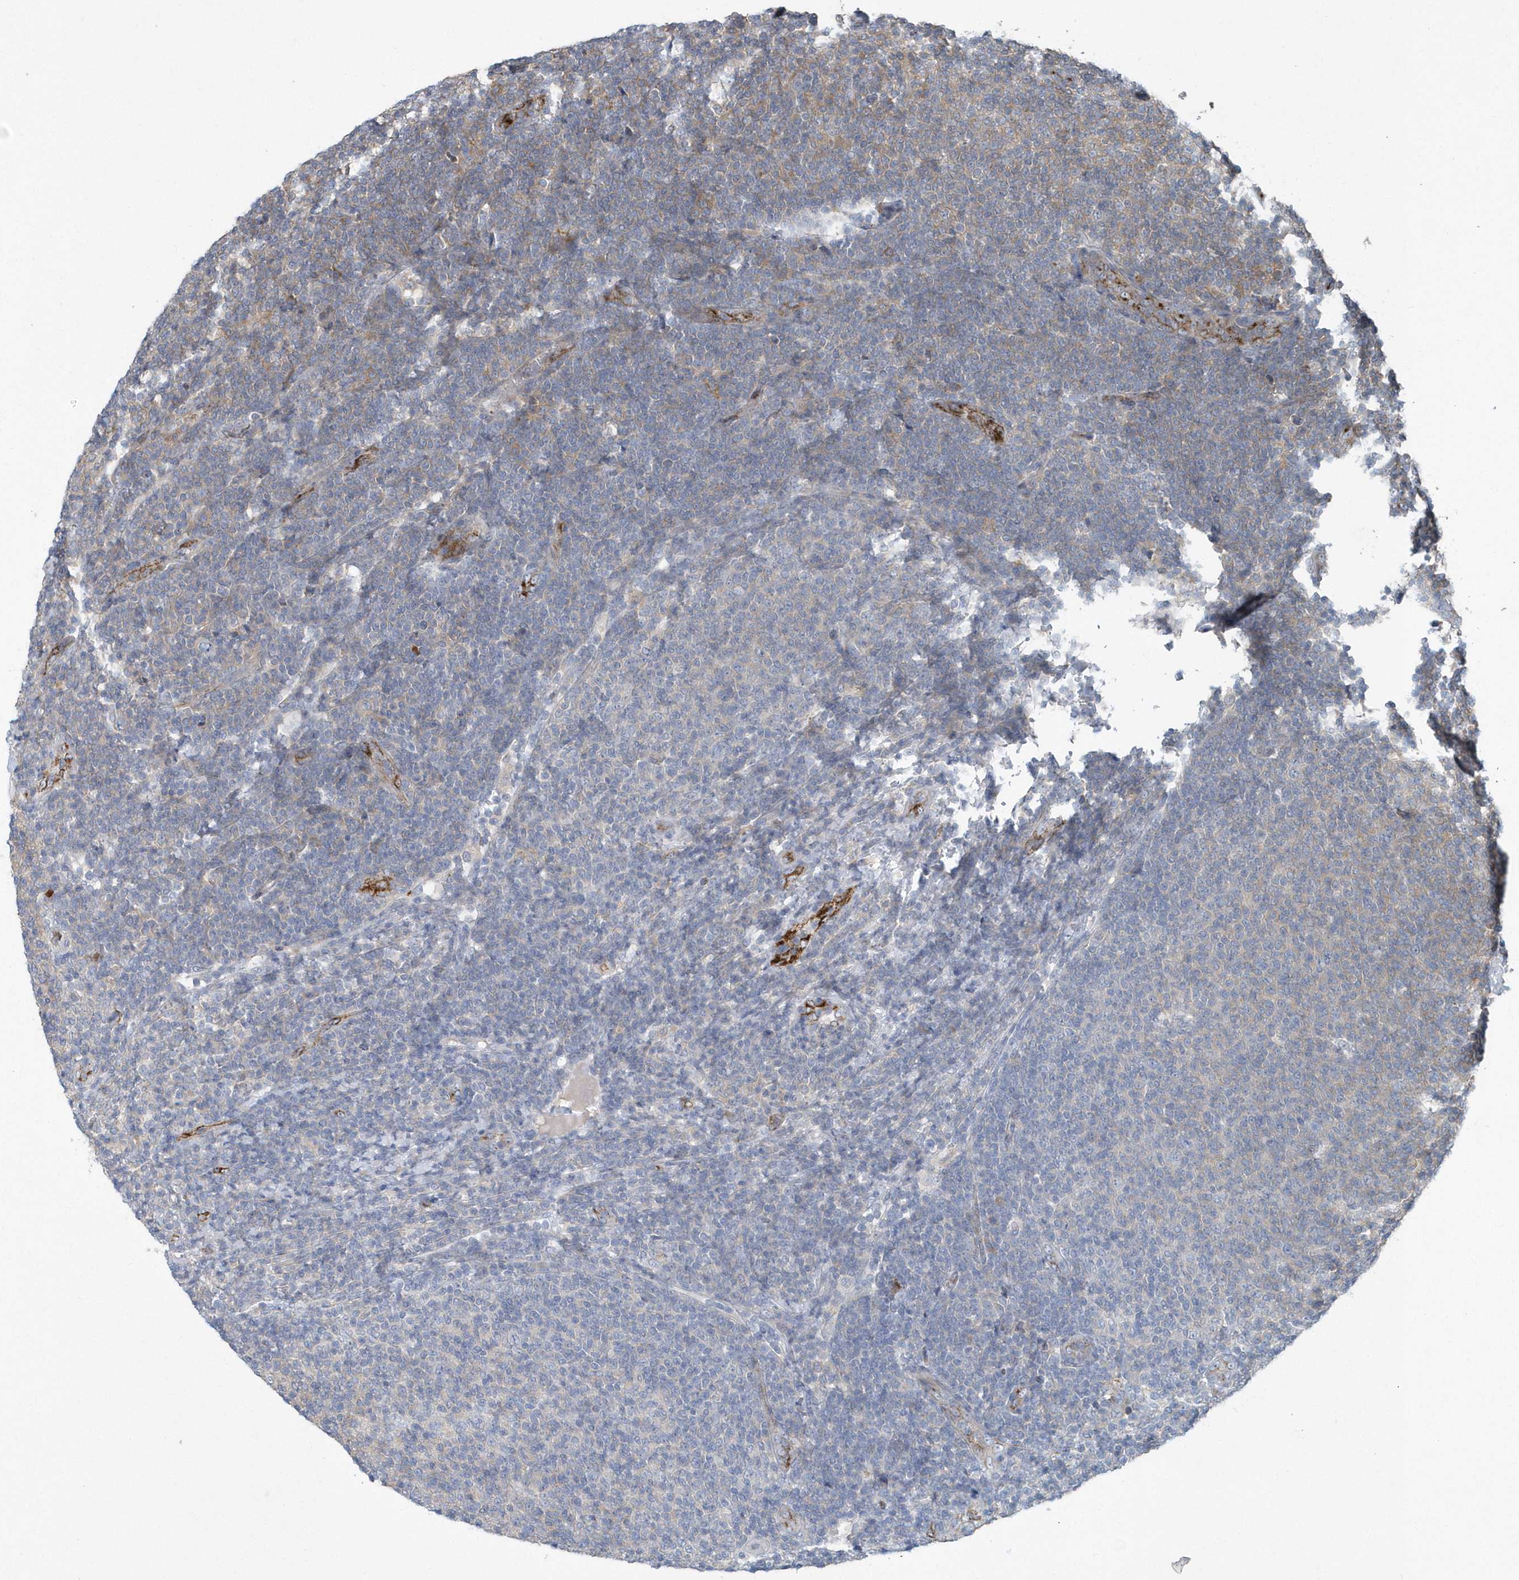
{"staining": {"intensity": "weak", "quantity": "<25%", "location": "cytoplasmic/membranous"}, "tissue": "lymphoma", "cell_type": "Tumor cells", "image_type": "cancer", "snomed": [{"axis": "morphology", "description": "Malignant lymphoma, non-Hodgkin's type, Low grade"}, {"axis": "topography", "description": "Lymph node"}], "caption": "Immunohistochemical staining of human low-grade malignant lymphoma, non-Hodgkin's type shows no significant expression in tumor cells.", "gene": "N4BP2", "patient": {"sex": "male", "age": 66}}